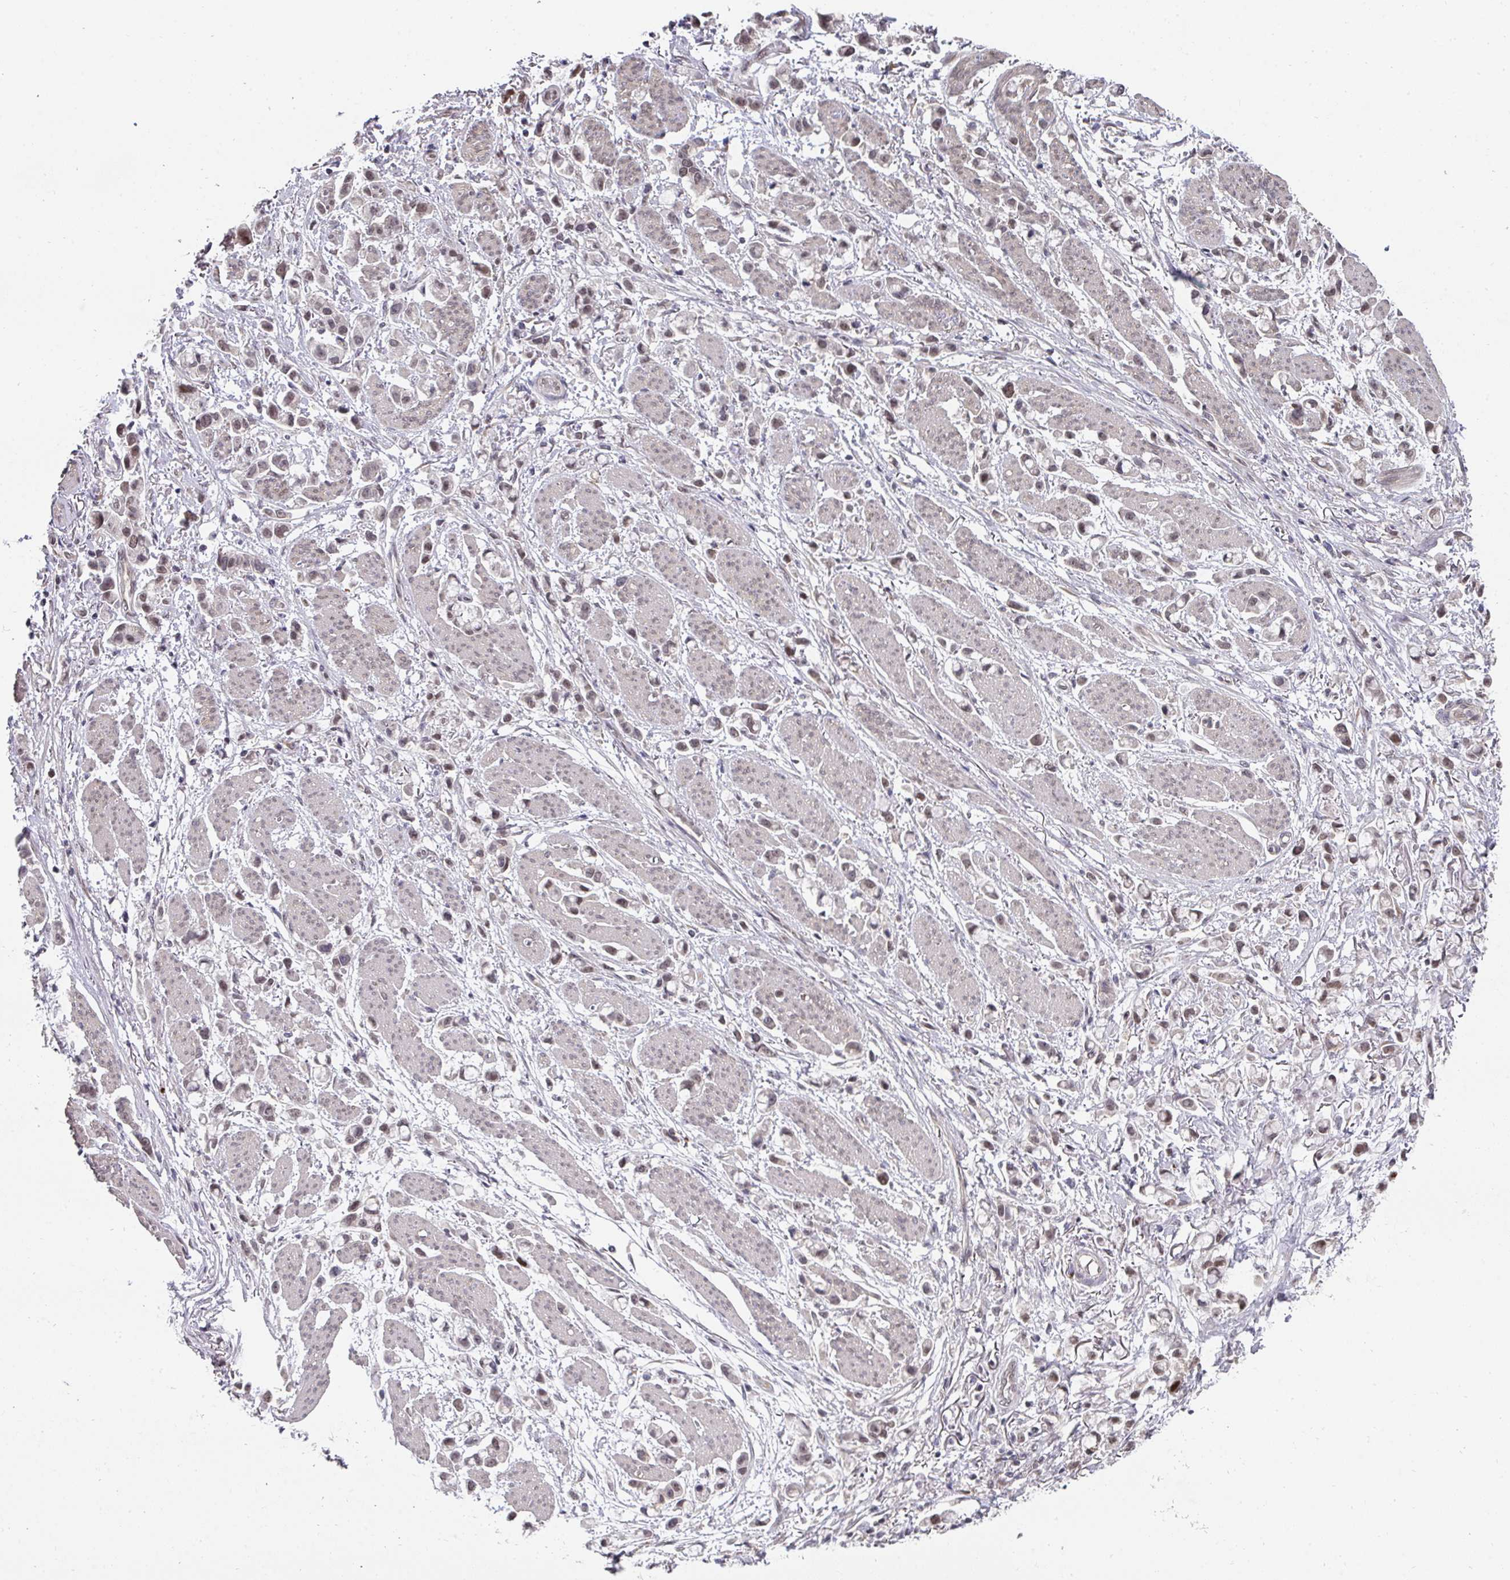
{"staining": {"intensity": "weak", "quantity": "<25%", "location": "nuclear"}, "tissue": "stomach cancer", "cell_type": "Tumor cells", "image_type": "cancer", "snomed": [{"axis": "morphology", "description": "Adenocarcinoma, NOS"}, {"axis": "topography", "description": "Stomach"}], "caption": "Human stomach cancer stained for a protein using immunohistochemistry shows no positivity in tumor cells.", "gene": "C18orf25", "patient": {"sex": "female", "age": 81}}